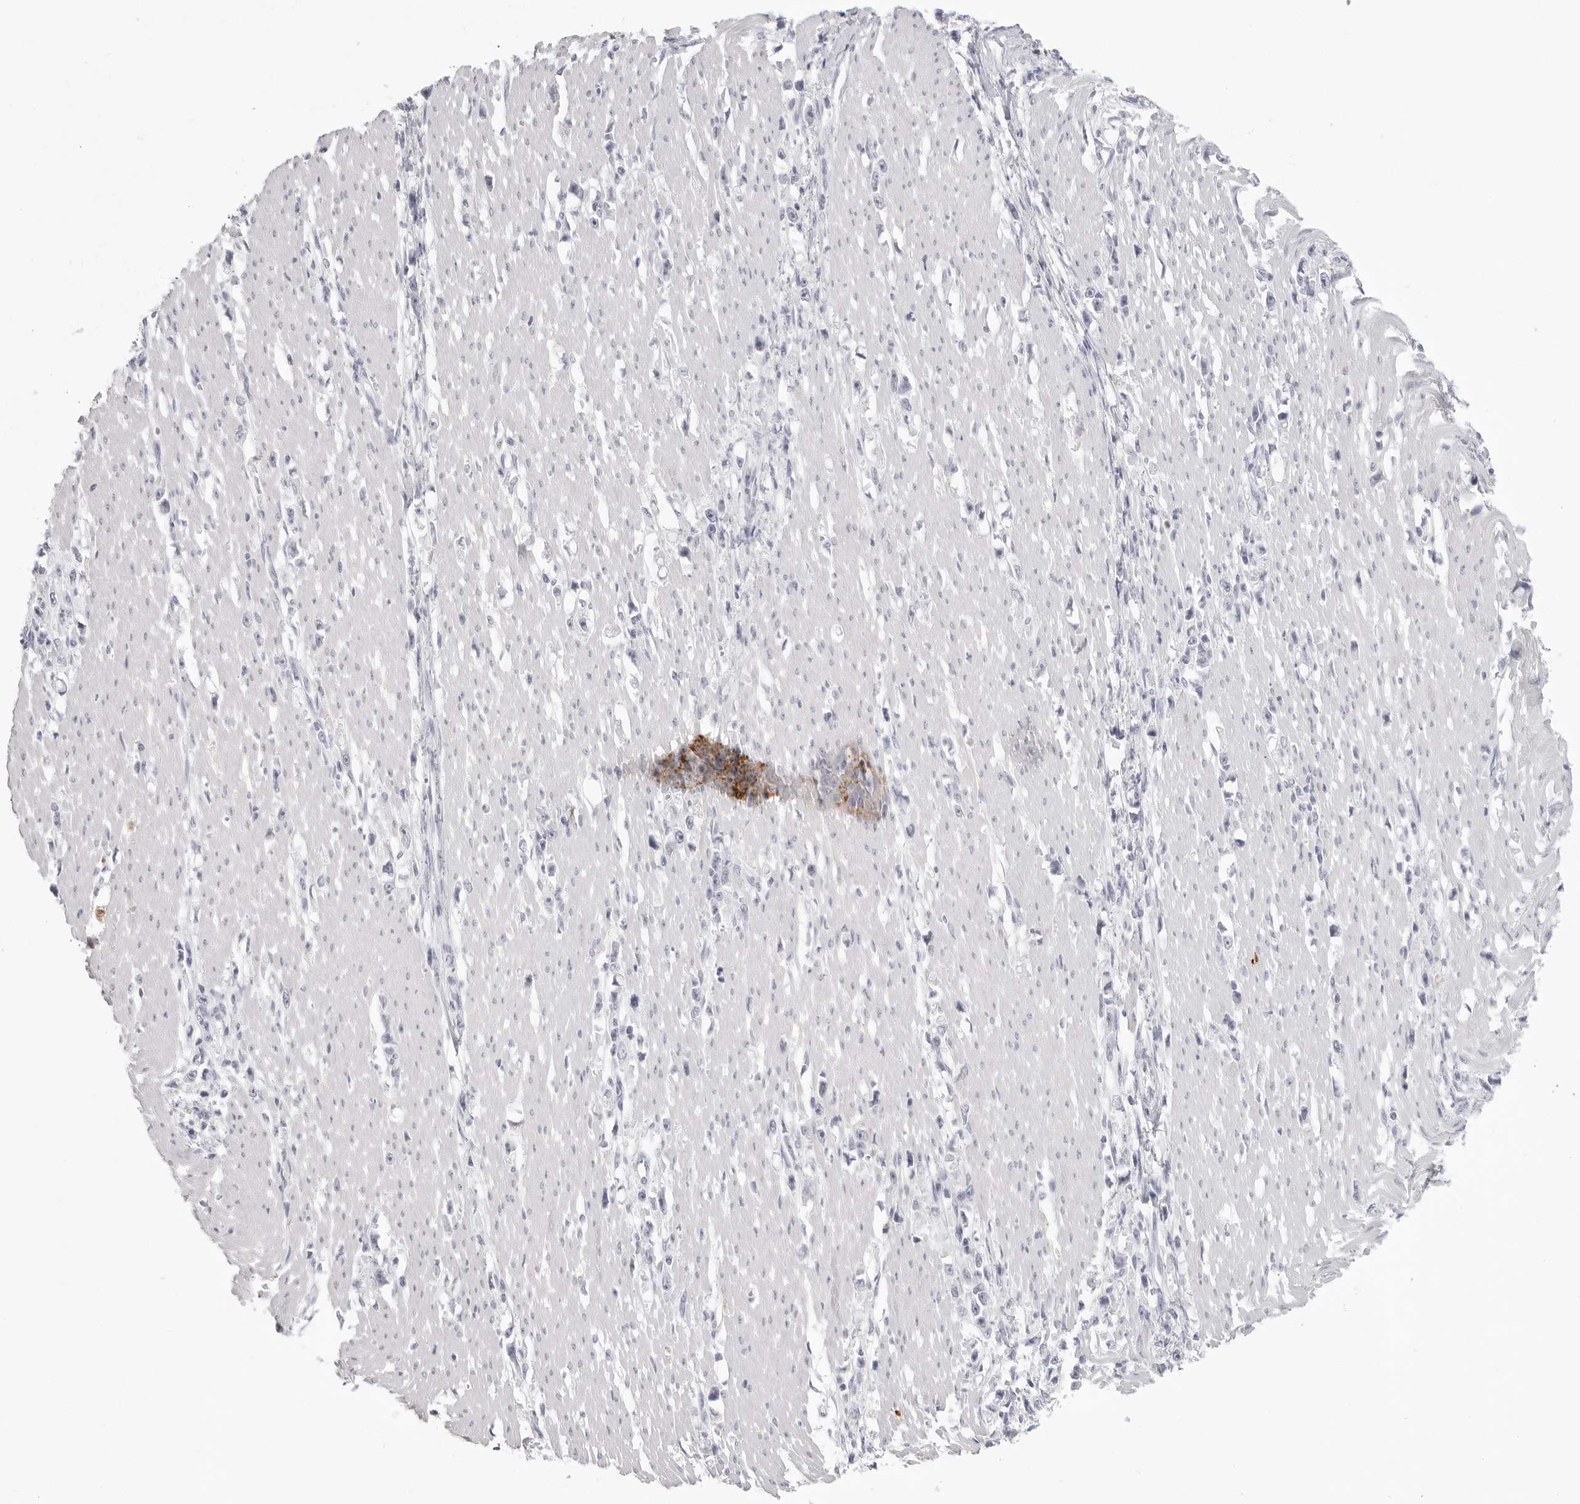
{"staining": {"intensity": "negative", "quantity": "none", "location": "none"}, "tissue": "stomach cancer", "cell_type": "Tumor cells", "image_type": "cancer", "snomed": [{"axis": "morphology", "description": "Adenocarcinoma, NOS"}, {"axis": "topography", "description": "Stomach"}], "caption": "DAB (3,3'-diaminobenzidine) immunohistochemical staining of stomach cancer exhibits no significant staining in tumor cells. (Brightfield microscopy of DAB (3,3'-diaminobenzidine) immunohistochemistry (IHC) at high magnification).", "gene": "HMGCS2", "patient": {"sex": "female", "age": 59}}